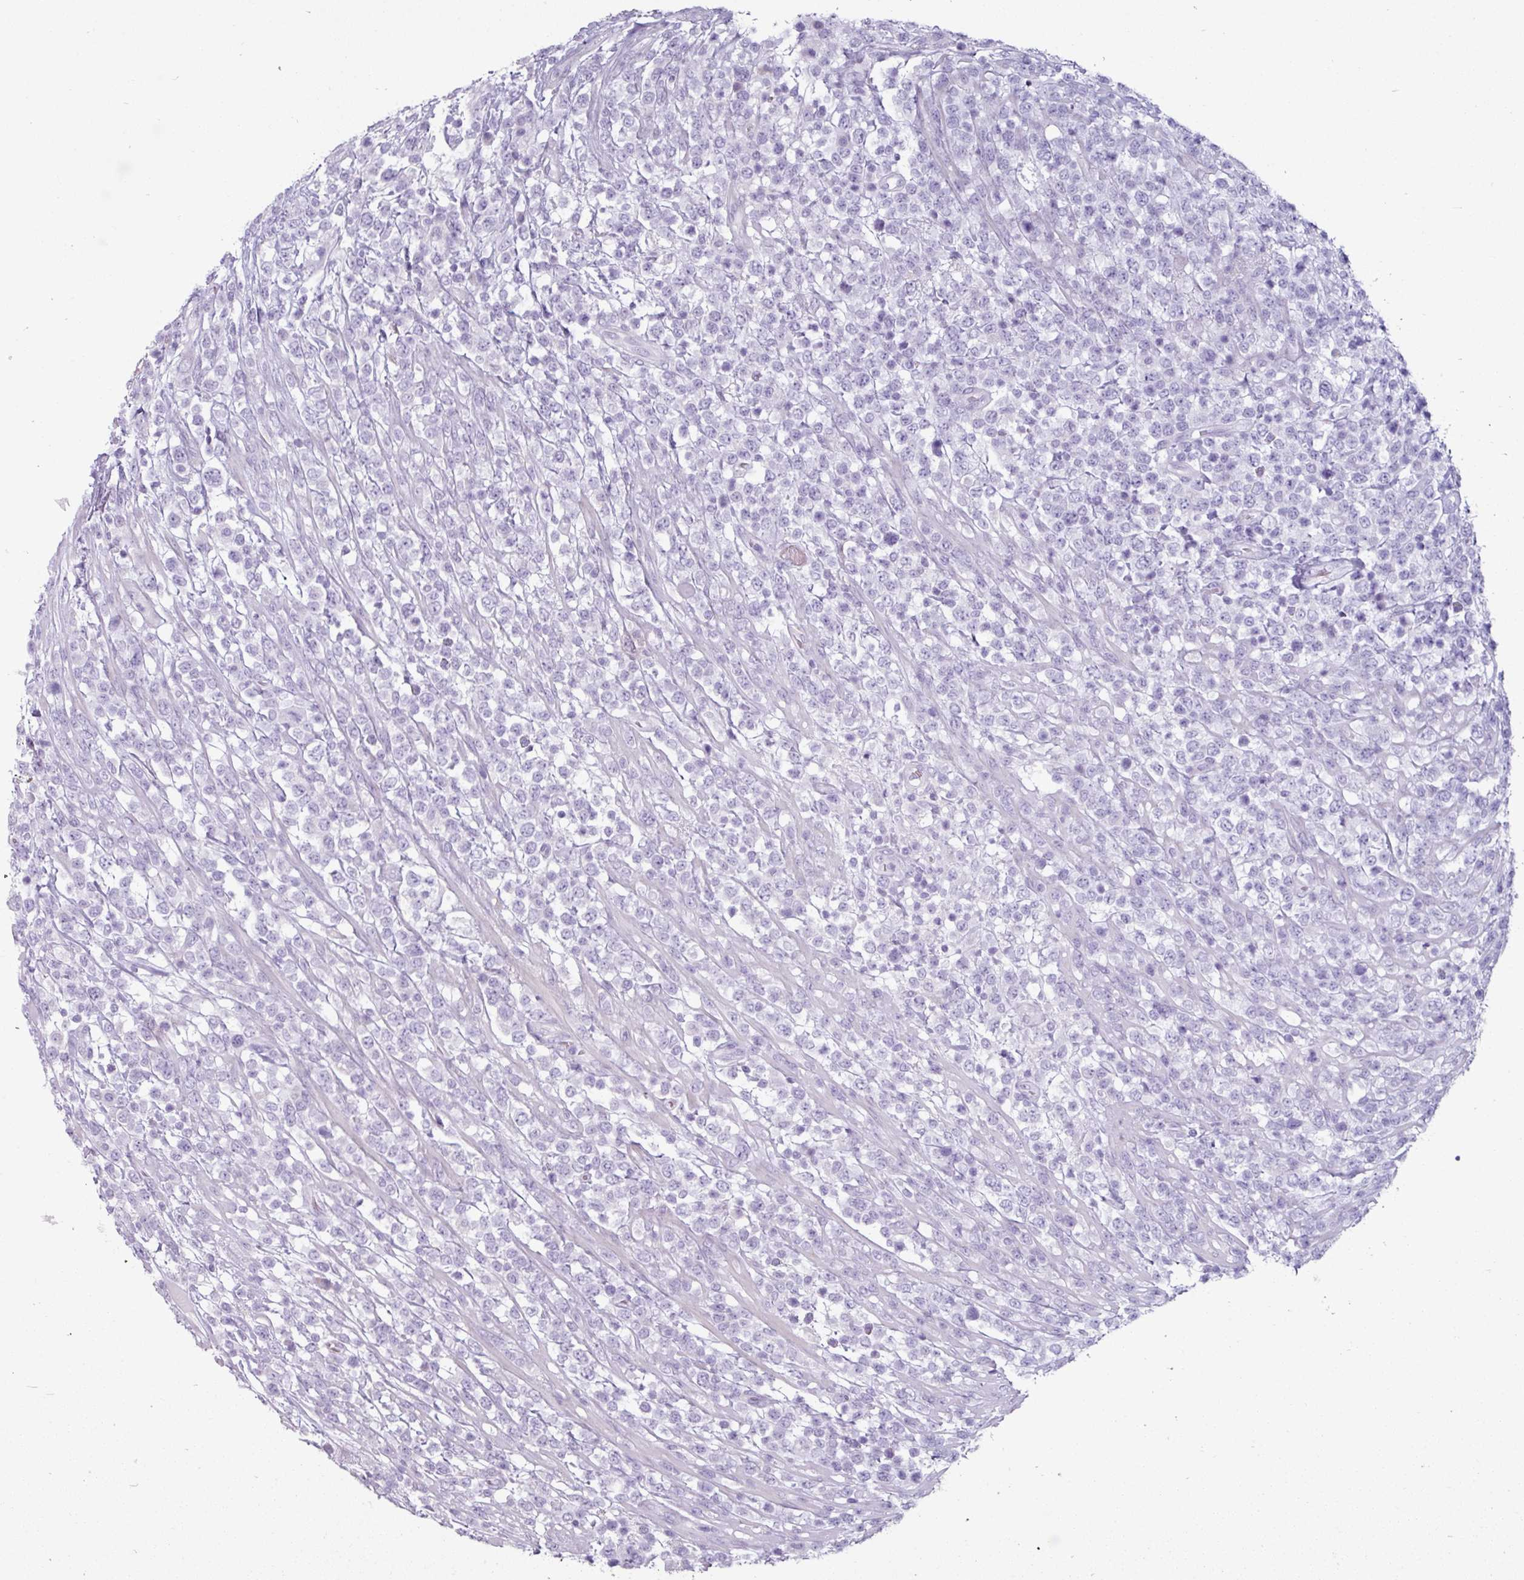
{"staining": {"intensity": "negative", "quantity": "none", "location": "none"}, "tissue": "lymphoma", "cell_type": "Tumor cells", "image_type": "cancer", "snomed": [{"axis": "morphology", "description": "Malignant lymphoma, non-Hodgkin's type, High grade"}, {"axis": "topography", "description": "Colon"}], "caption": "This is an IHC image of human lymphoma. There is no staining in tumor cells.", "gene": "CLCA1", "patient": {"sex": "female", "age": 53}}